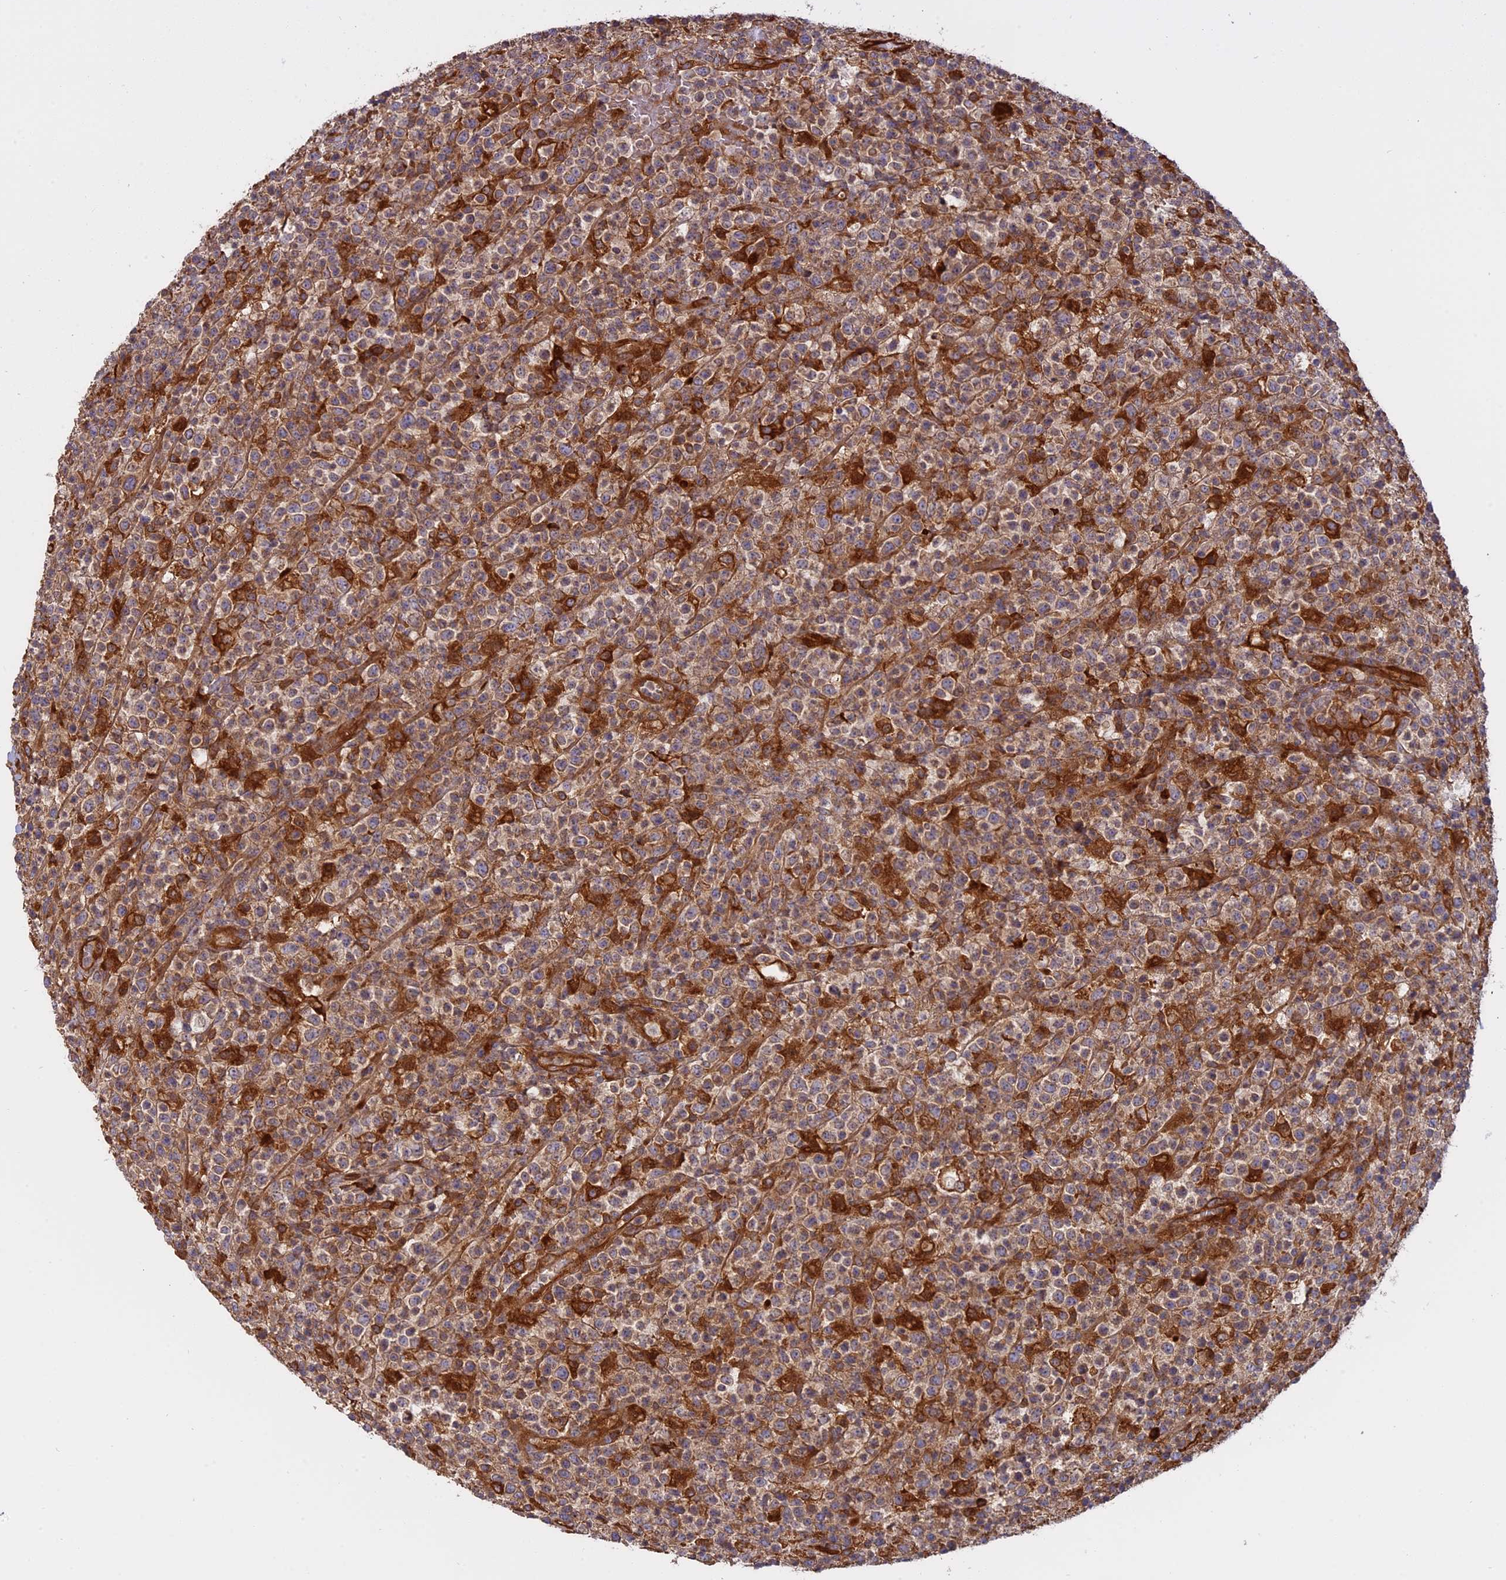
{"staining": {"intensity": "moderate", "quantity": ">75%", "location": "cytoplasmic/membranous"}, "tissue": "lymphoma", "cell_type": "Tumor cells", "image_type": "cancer", "snomed": [{"axis": "morphology", "description": "Malignant lymphoma, non-Hodgkin's type, High grade"}, {"axis": "topography", "description": "Colon"}], "caption": "The histopathology image shows staining of lymphoma, revealing moderate cytoplasmic/membranous protein staining (brown color) within tumor cells.", "gene": "TMEM208", "patient": {"sex": "female", "age": 53}}